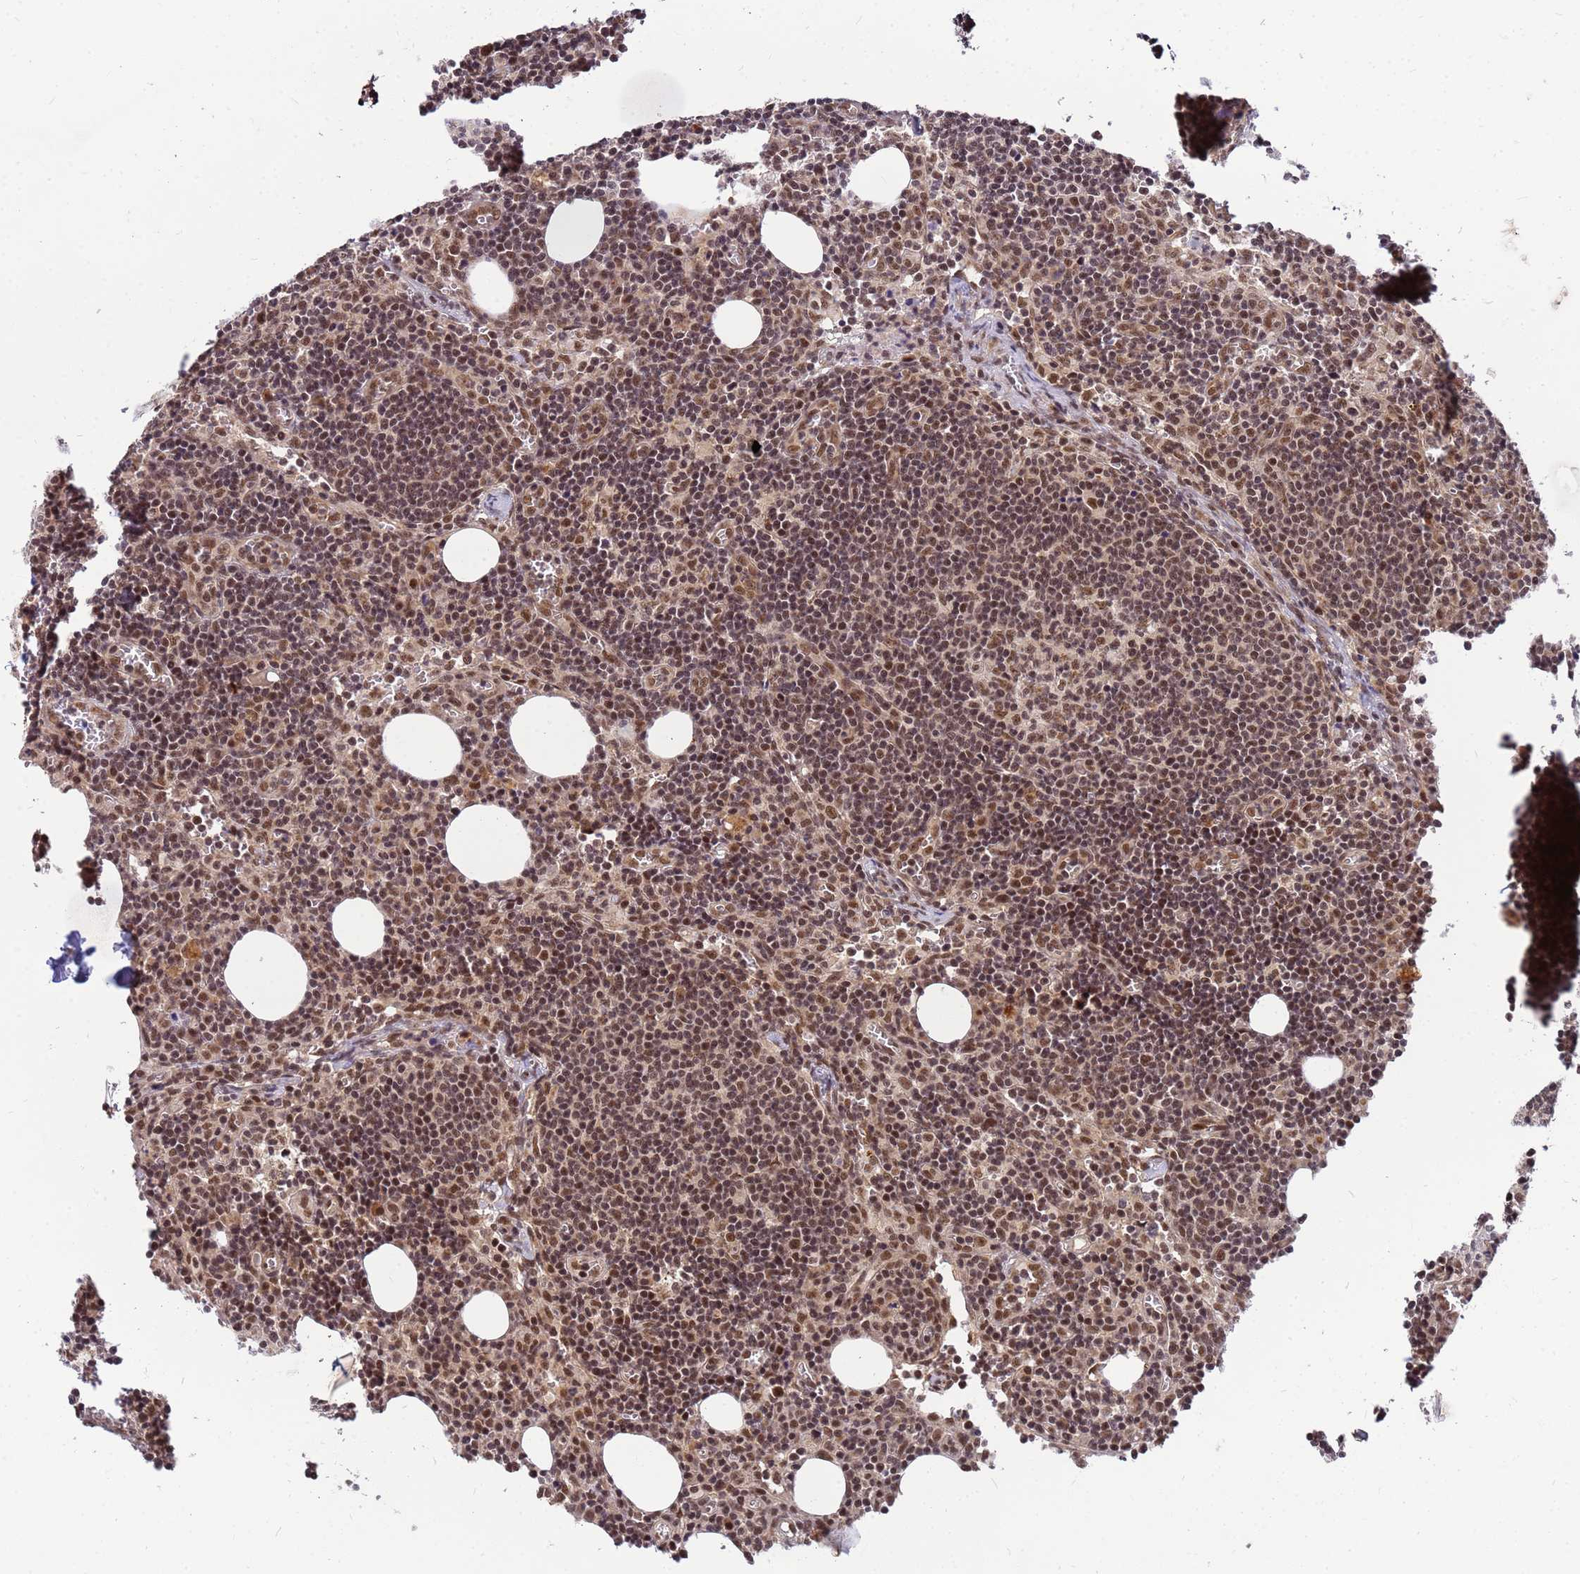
{"staining": {"intensity": "moderate", "quantity": ">75%", "location": "nuclear"}, "tissue": "lymph node", "cell_type": "Germinal center cells", "image_type": "normal", "snomed": [{"axis": "morphology", "description": "Normal tissue, NOS"}, {"axis": "topography", "description": "Lymph node"}], "caption": "Immunohistochemistry (IHC) histopathology image of unremarkable lymph node: lymph node stained using IHC reveals medium levels of moderate protein expression localized specifically in the nuclear of germinal center cells, appearing as a nuclear brown color.", "gene": "NCBP2", "patient": {"sex": "female", "age": 27}}